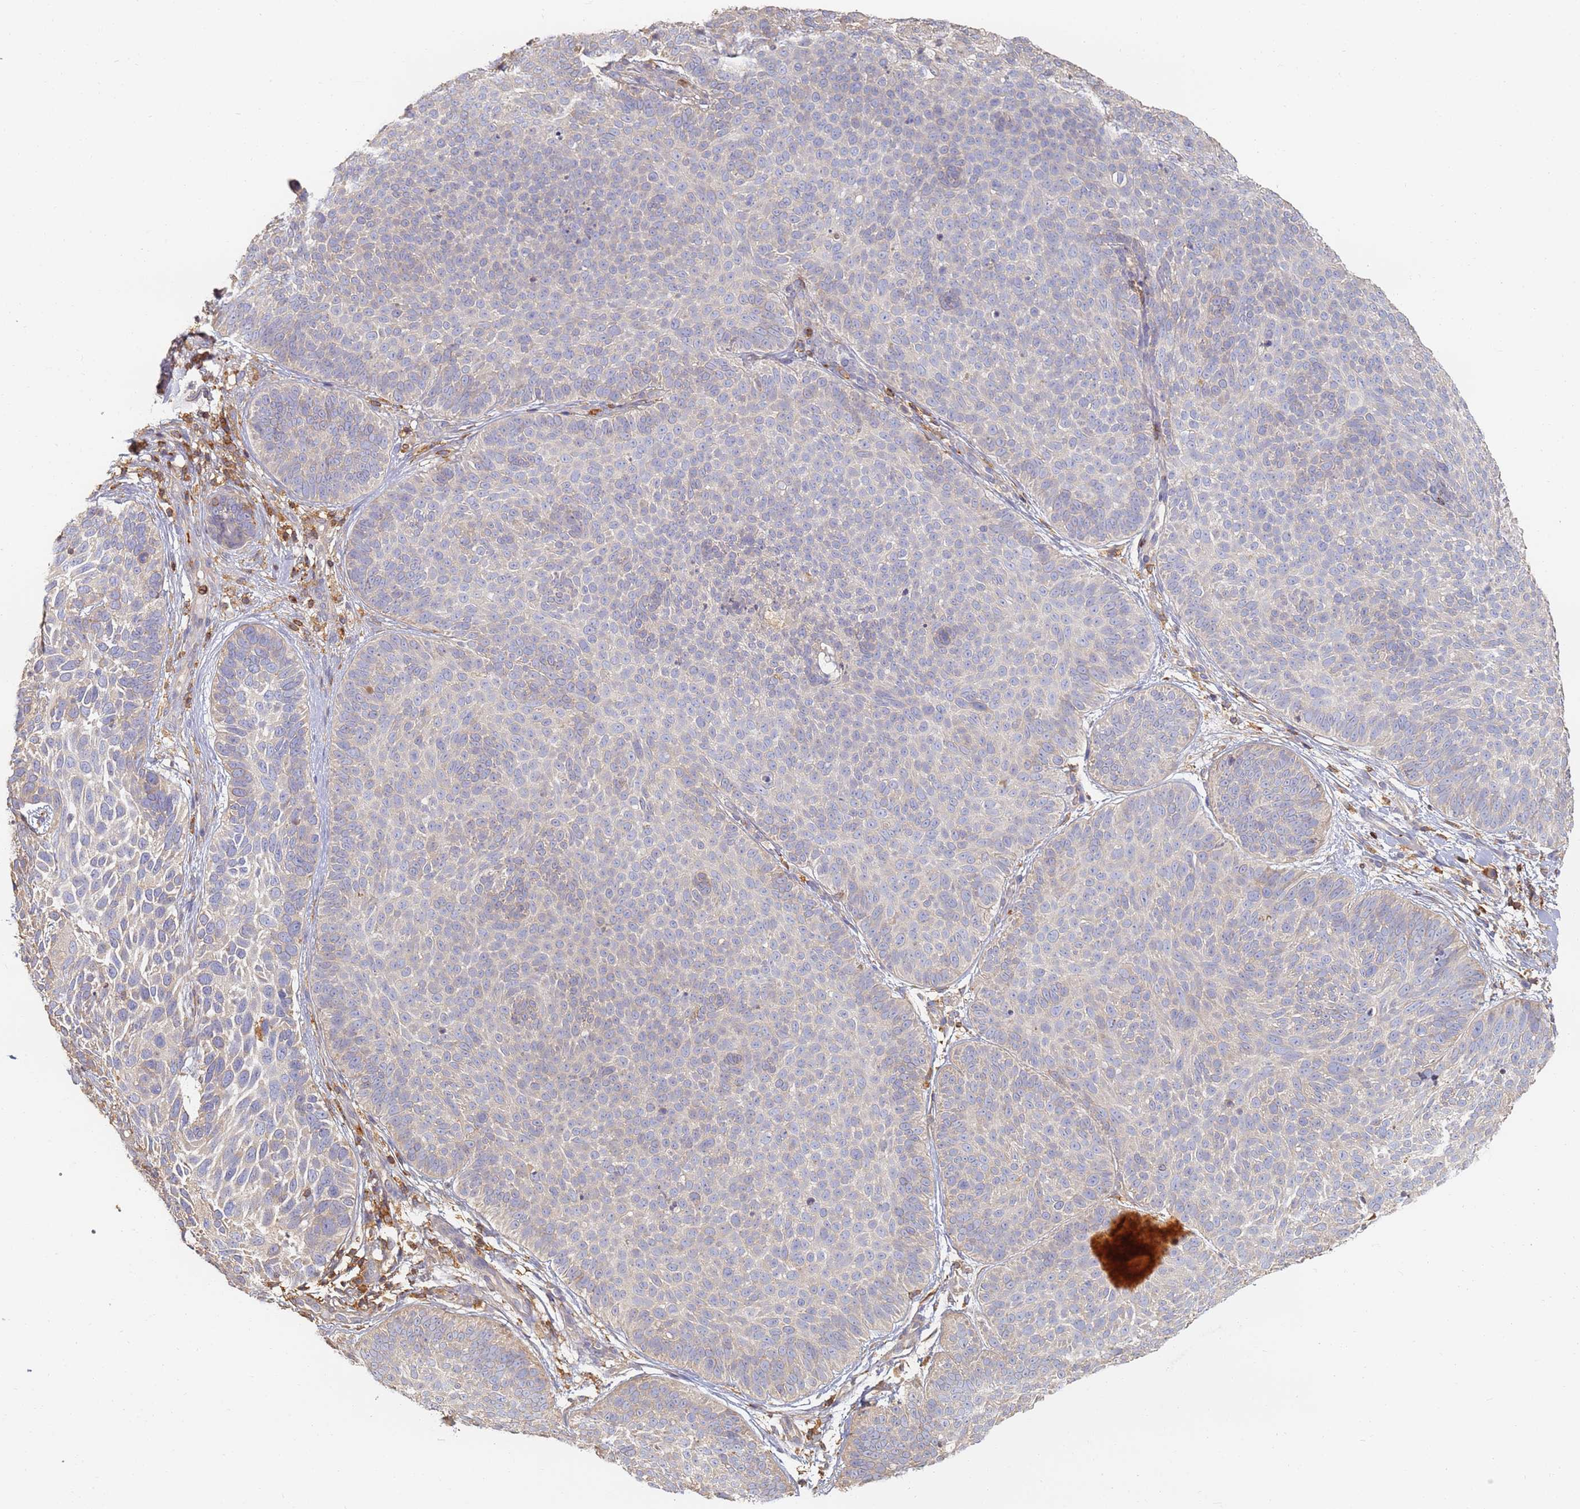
{"staining": {"intensity": "weak", "quantity": "<25%", "location": "cytoplasmic/membranous"}, "tissue": "skin cancer", "cell_type": "Tumor cells", "image_type": "cancer", "snomed": [{"axis": "morphology", "description": "Basal cell carcinoma"}, {"axis": "topography", "description": "Skin"}], "caption": "The IHC image has no significant positivity in tumor cells of skin cancer (basal cell carcinoma) tissue.", "gene": "BIN2", "patient": {"sex": "male", "age": 85}}